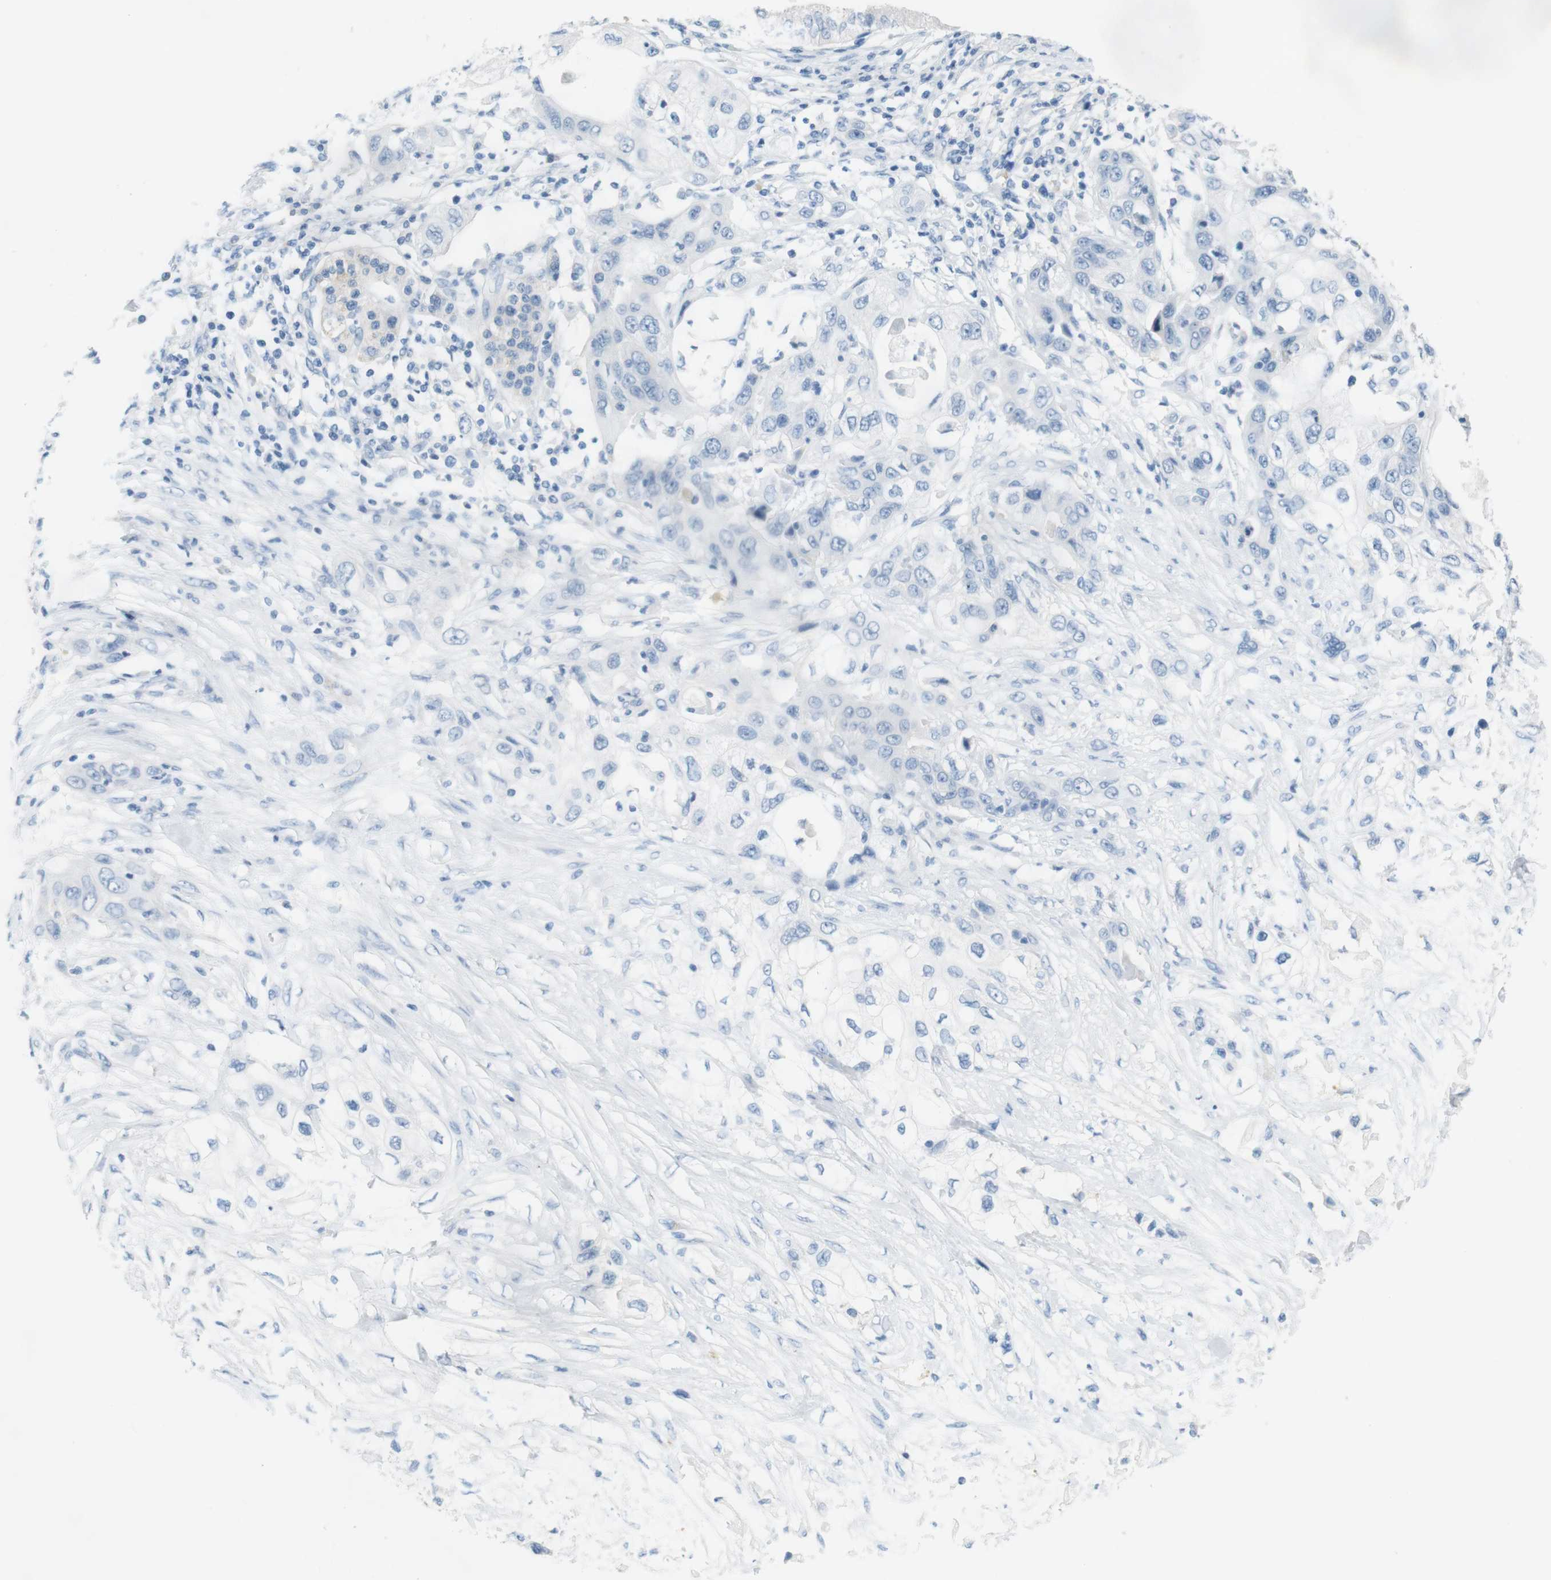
{"staining": {"intensity": "negative", "quantity": "none", "location": "none"}, "tissue": "pancreatic cancer", "cell_type": "Tumor cells", "image_type": "cancer", "snomed": [{"axis": "morphology", "description": "Adenocarcinoma, NOS"}, {"axis": "topography", "description": "Pancreas"}], "caption": "Tumor cells show no significant staining in pancreatic adenocarcinoma.", "gene": "LRRK2", "patient": {"sex": "female", "age": 70}}